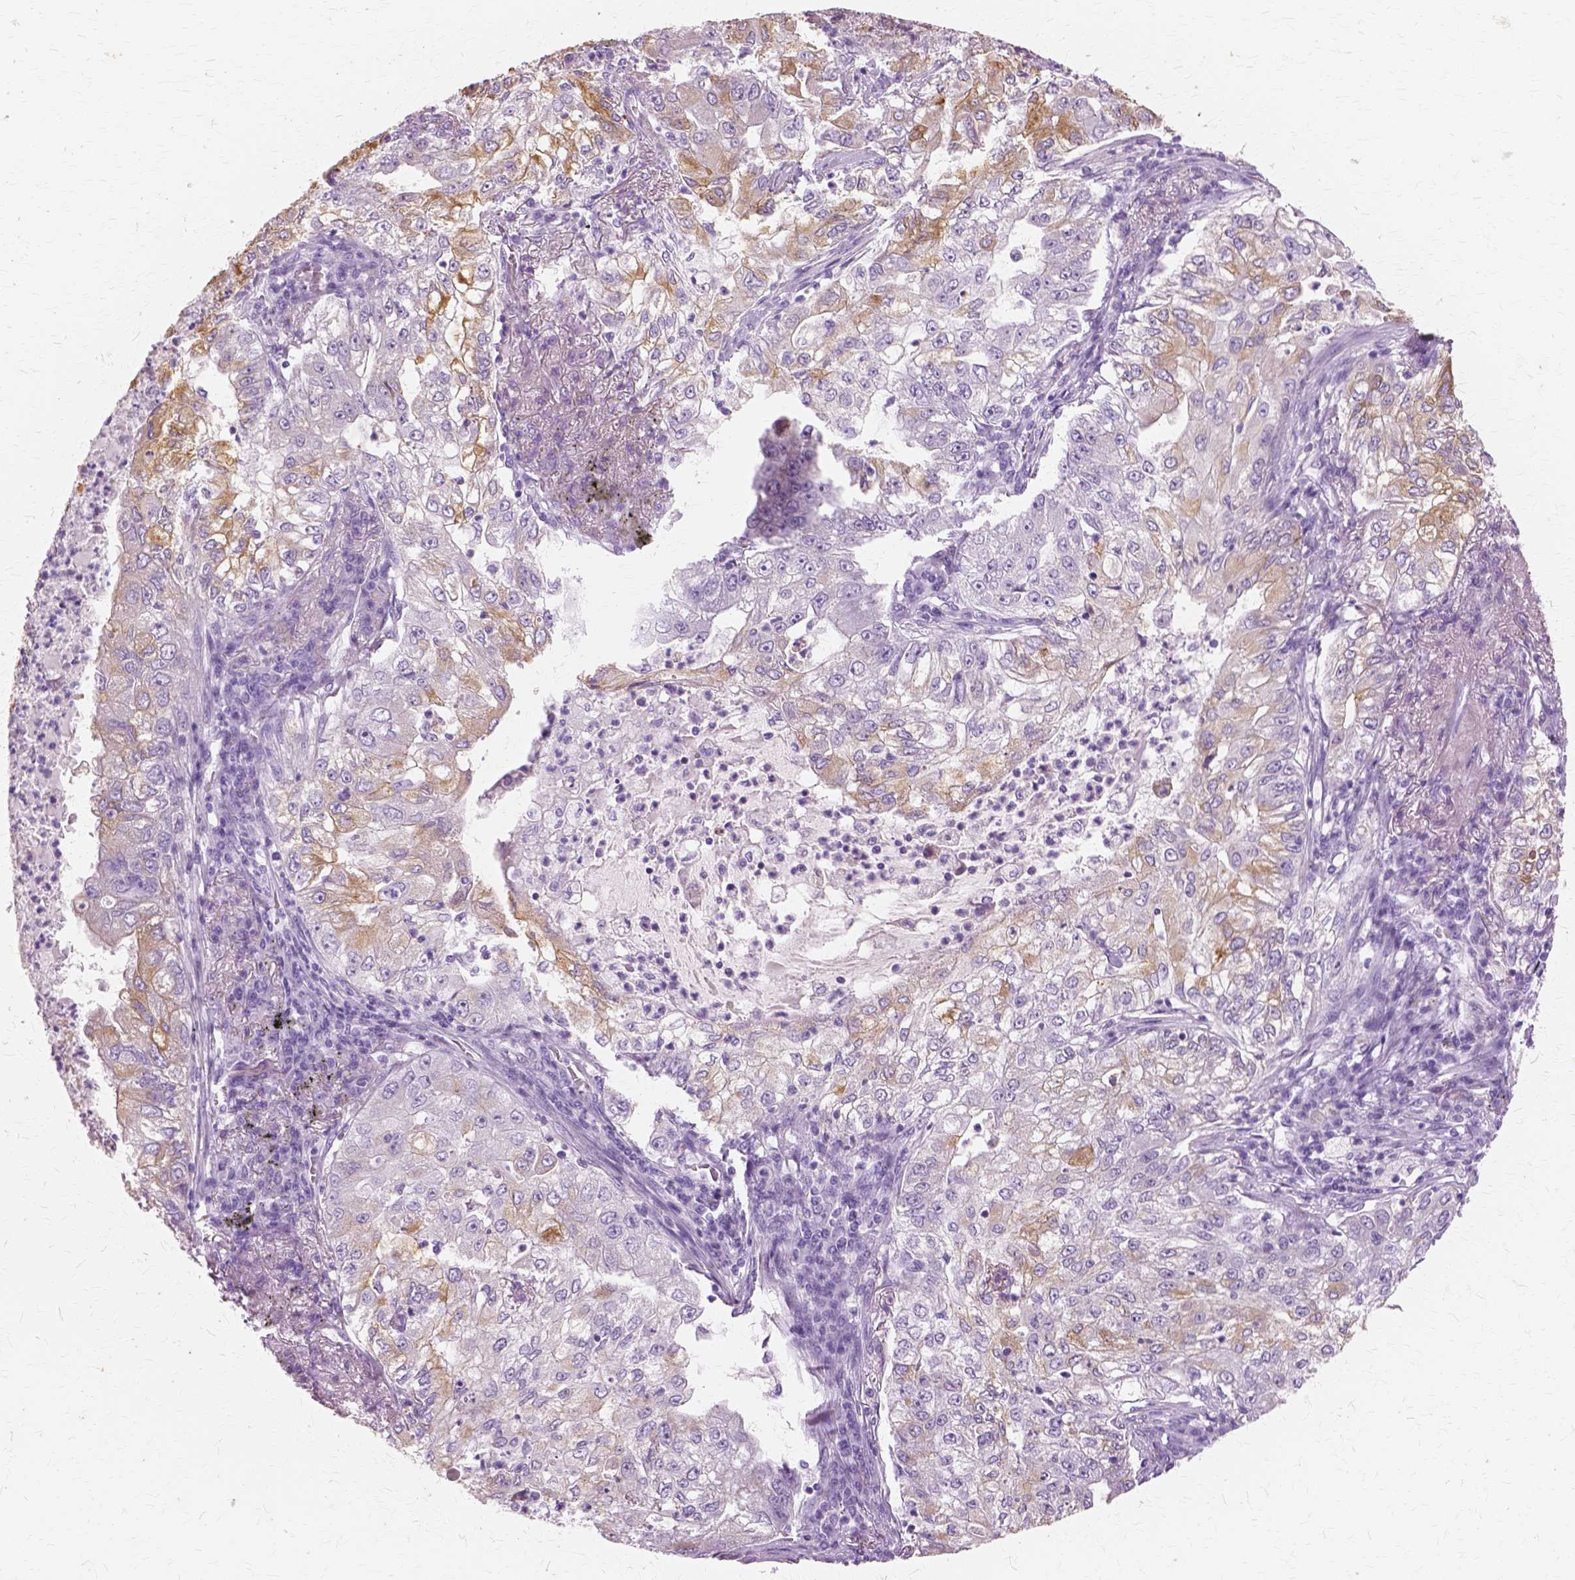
{"staining": {"intensity": "moderate", "quantity": "25%-75%", "location": "cytoplasmic/membranous"}, "tissue": "lung cancer", "cell_type": "Tumor cells", "image_type": "cancer", "snomed": [{"axis": "morphology", "description": "Adenocarcinoma, NOS"}, {"axis": "topography", "description": "Lung"}], "caption": "IHC of lung cancer (adenocarcinoma) shows medium levels of moderate cytoplasmic/membranous positivity in about 25%-75% of tumor cells.", "gene": "SFTPD", "patient": {"sex": "female", "age": 73}}